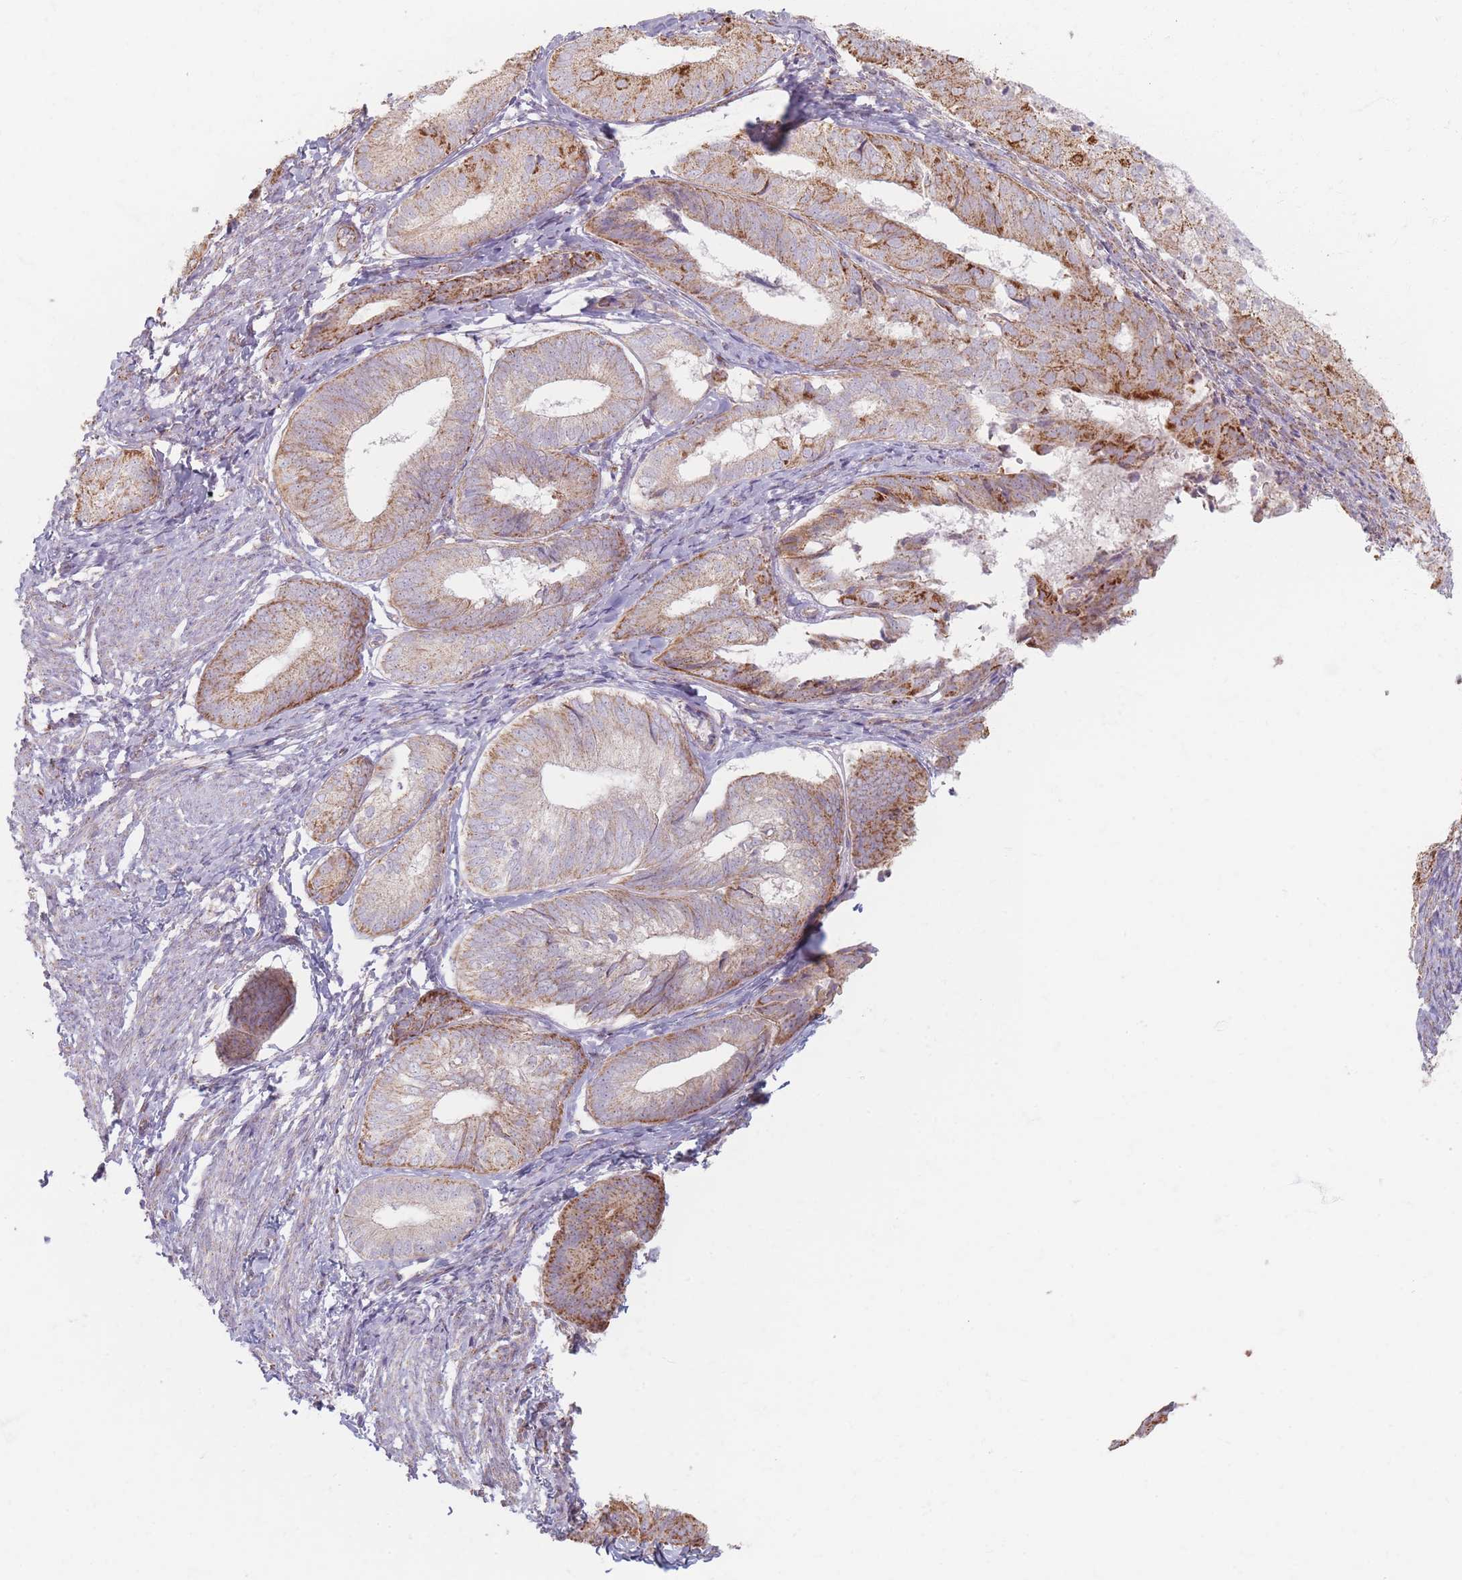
{"staining": {"intensity": "moderate", "quantity": "25%-75%", "location": "cytoplasmic/membranous"}, "tissue": "endometrial cancer", "cell_type": "Tumor cells", "image_type": "cancer", "snomed": [{"axis": "morphology", "description": "Adenocarcinoma, NOS"}, {"axis": "topography", "description": "Endometrium"}], "caption": "Protein analysis of endometrial cancer (adenocarcinoma) tissue demonstrates moderate cytoplasmic/membranous staining in approximately 25%-75% of tumor cells.", "gene": "ESRP2", "patient": {"sex": "female", "age": 87}}